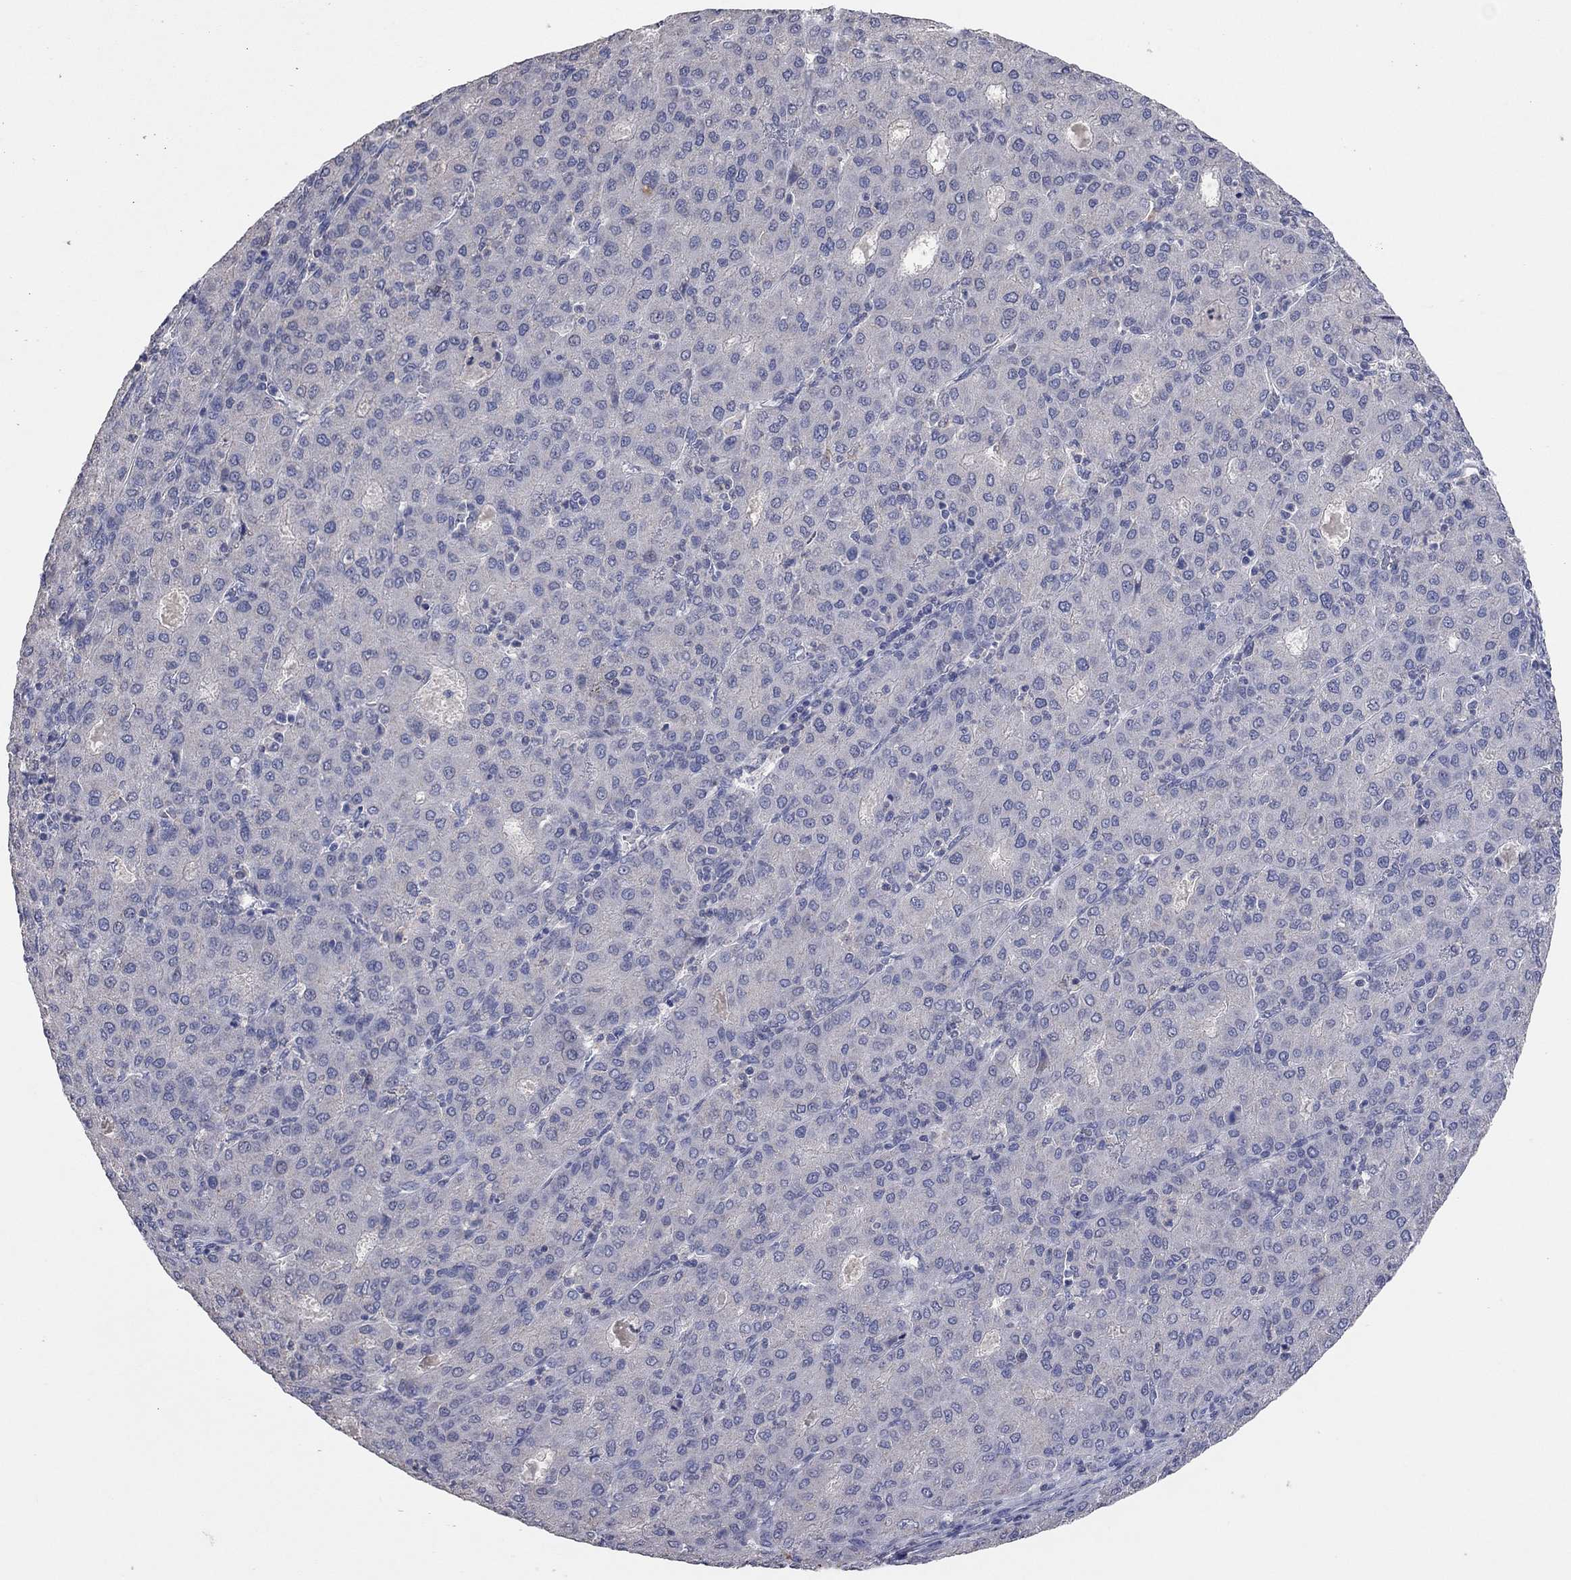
{"staining": {"intensity": "negative", "quantity": "none", "location": "none"}, "tissue": "liver cancer", "cell_type": "Tumor cells", "image_type": "cancer", "snomed": [{"axis": "morphology", "description": "Carcinoma, Hepatocellular, NOS"}, {"axis": "topography", "description": "Liver"}], "caption": "IHC micrograph of human liver cancer (hepatocellular carcinoma) stained for a protein (brown), which demonstrates no expression in tumor cells.", "gene": "MMP13", "patient": {"sex": "male", "age": 65}}